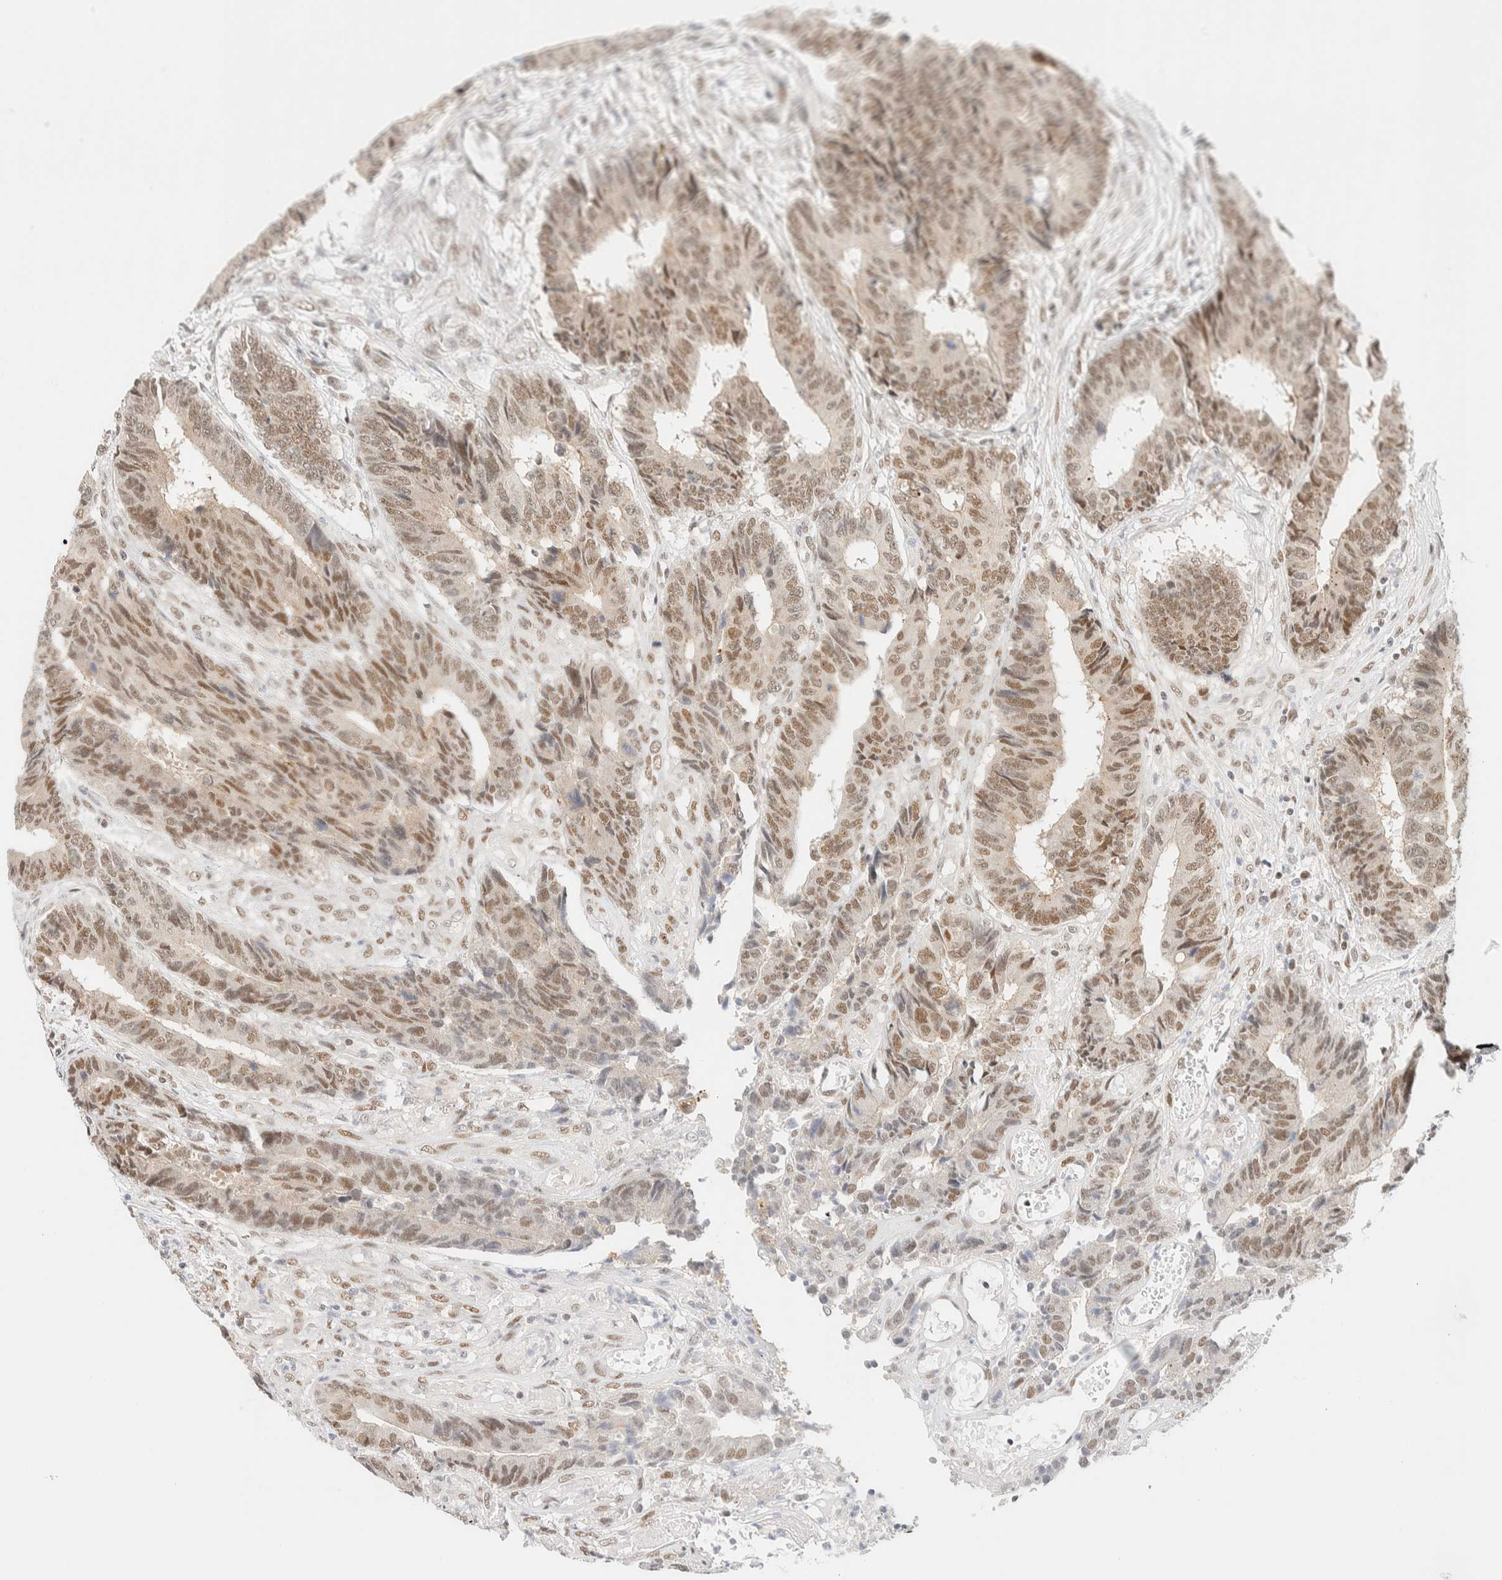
{"staining": {"intensity": "moderate", "quantity": ">75%", "location": "nuclear"}, "tissue": "colorectal cancer", "cell_type": "Tumor cells", "image_type": "cancer", "snomed": [{"axis": "morphology", "description": "Adenocarcinoma, NOS"}, {"axis": "topography", "description": "Rectum"}], "caption": "A medium amount of moderate nuclear expression is present in approximately >75% of tumor cells in adenocarcinoma (colorectal) tissue.", "gene": "PYGO2", "patient": {"sex": "male", "age": 84}}